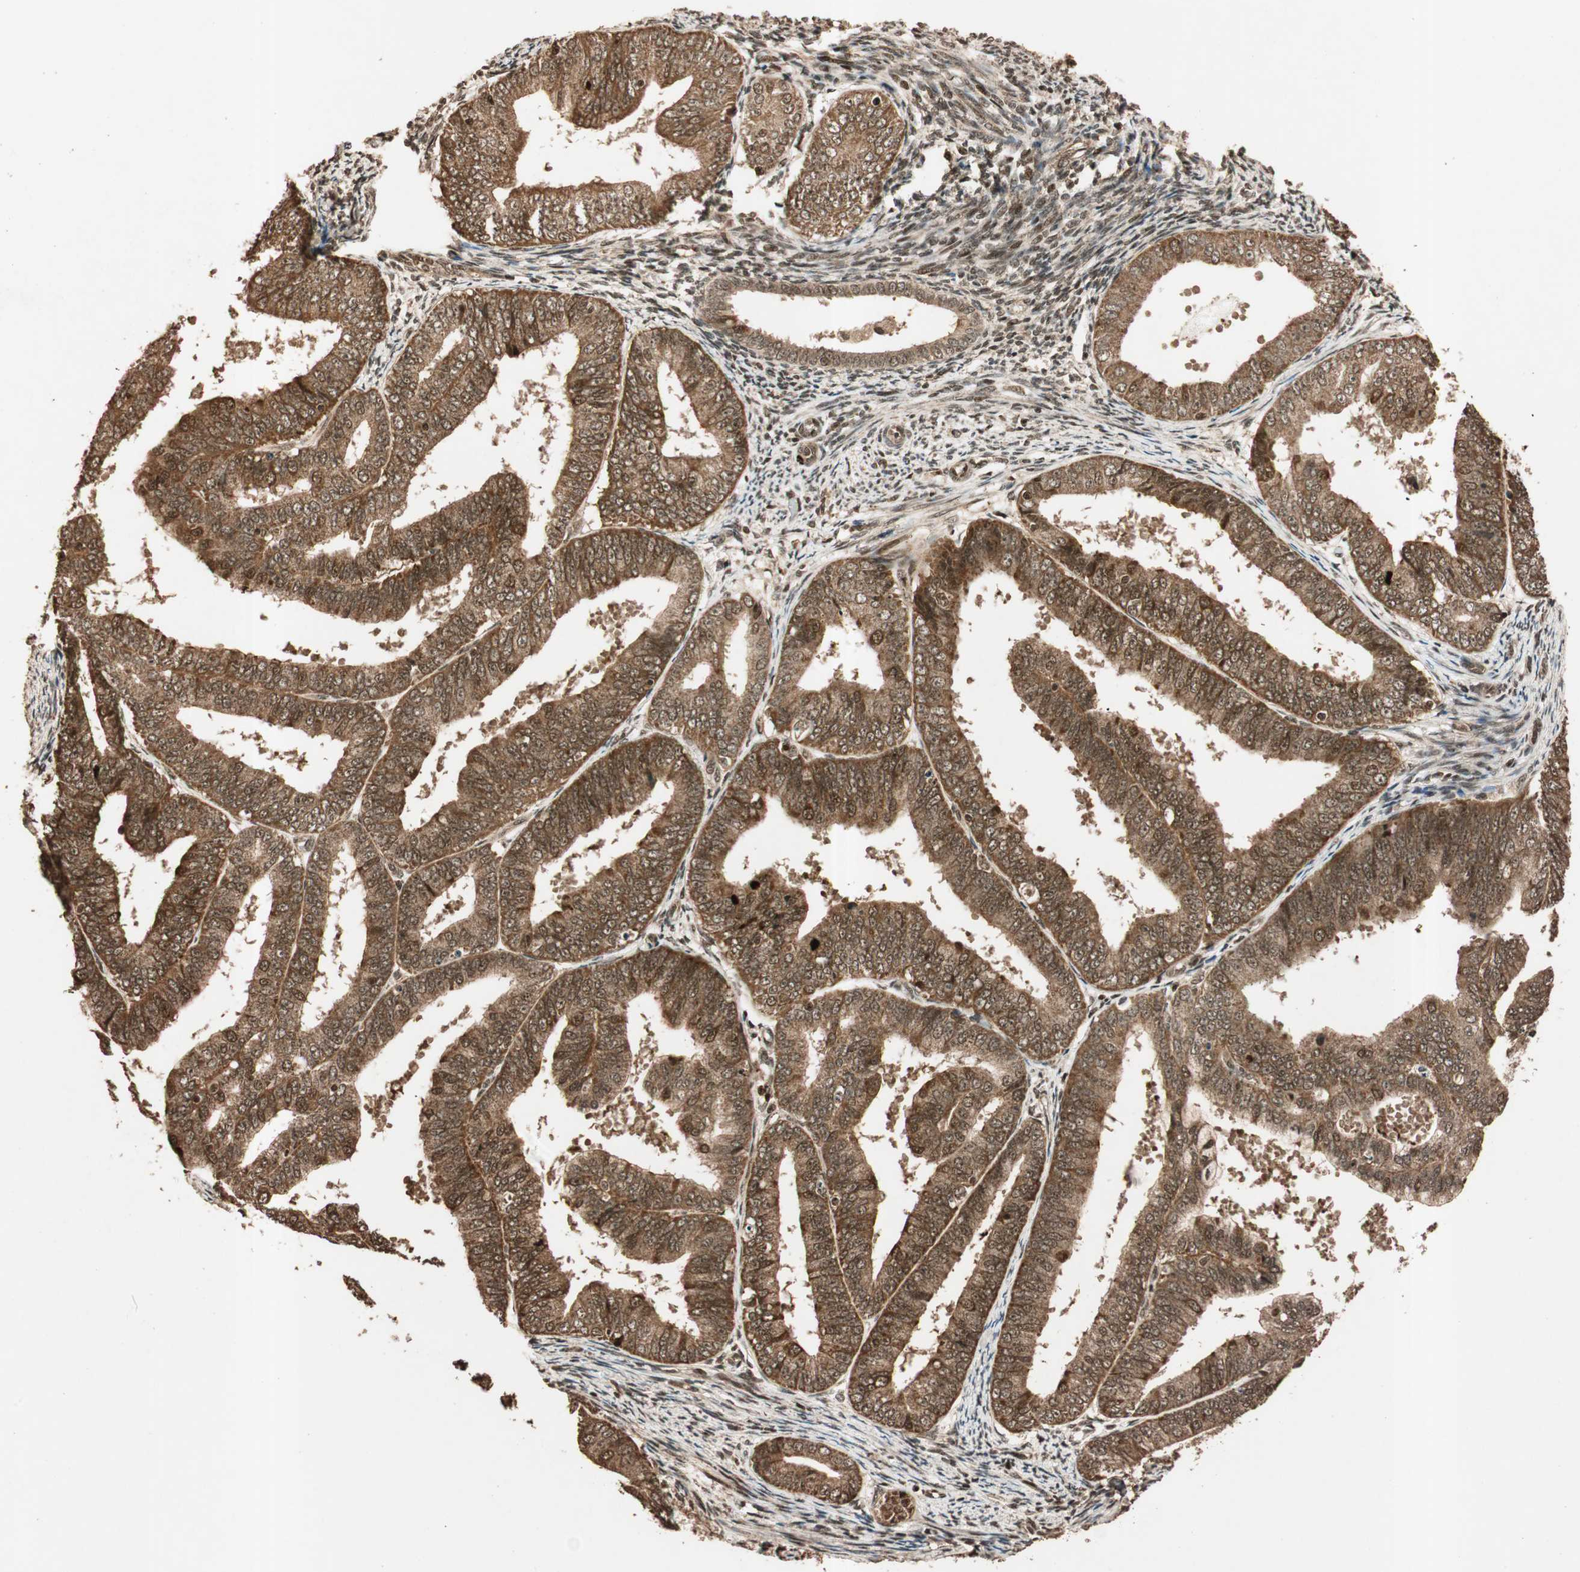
{"staining": {"intensity": "moderate", "quantity": ">75%", "location": "cytoplasmic/membranous"}, "tissue": "endometrial cancer", "cell_type": "Tumor cells", "image_type": "cancer", "snomed": [{"axis": "morphology", "description": "Adenocarcinoma, NOS"}, {"axis": "topography", "description": "Endometrium"}], "caption": "Immunohistochemistry micrograph of human endometrial adenocarcinoma stained for a protein (brown), which exhibits medium levels of moderate cytoplasmic/membranous staining in about >75% of tumor cells.", "gene": "ALKBH5", "patient": {"sex": "female", "age": 63}}